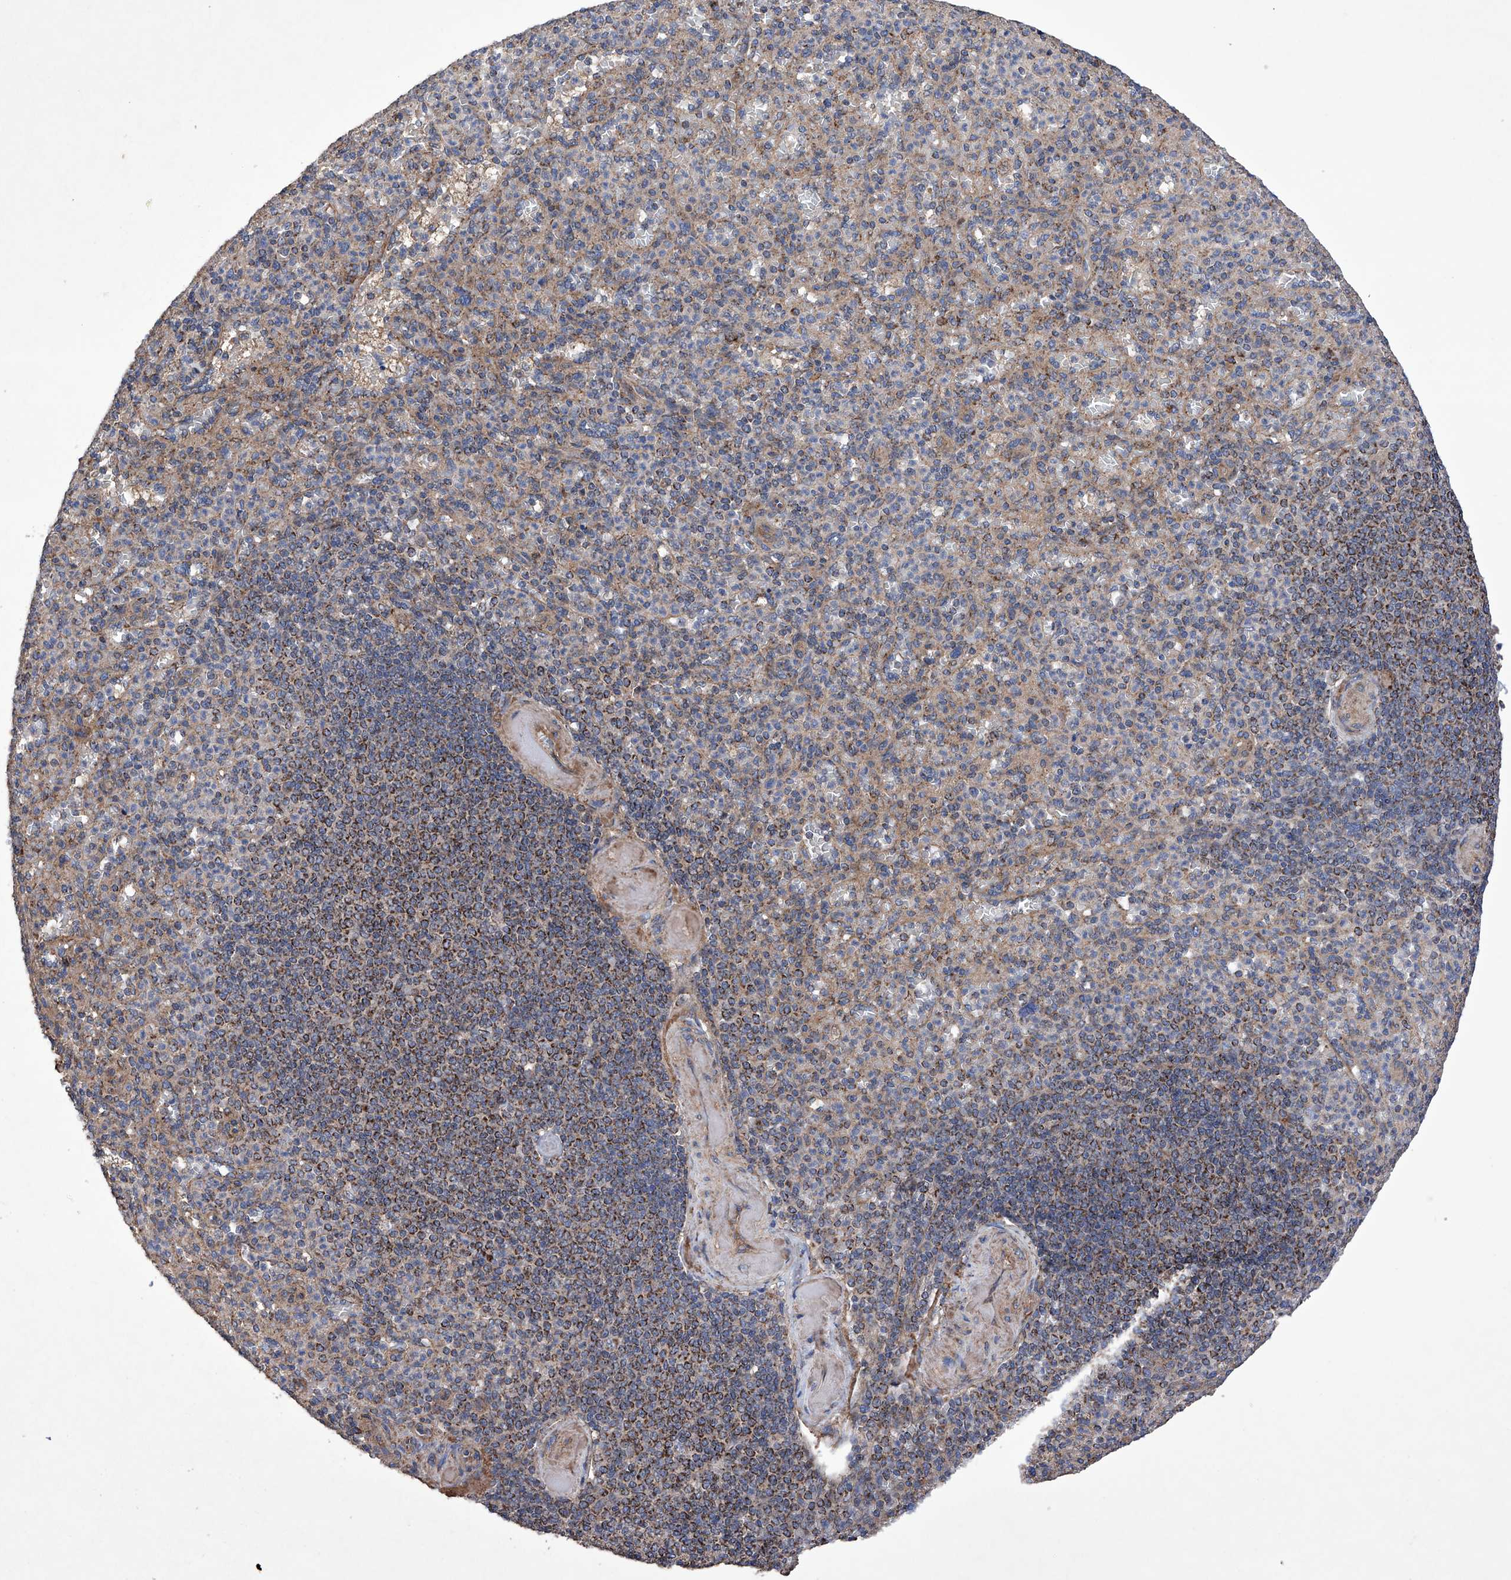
{"staining": {"intensity": "moderate", "quantity": "<25%", "location": "cytoplasmic/membranous"}, "tissue": "spleen", "cell_type": "Cells in red pulp", "image_type": "normal", "snomed": [{"axis": "morphology", "description": "Normal tissue, NOS"}, {"axis": "topography", "description": "Spleen"}], "caption": "Benign spleen was stained to show a protein in brown. There is low levels of moderate cytoplasmic/membranous positivity in about <25% of cells in red pulp.", "gene": "EFCAB2", "patient": {"sex": "female", "age": 74}}